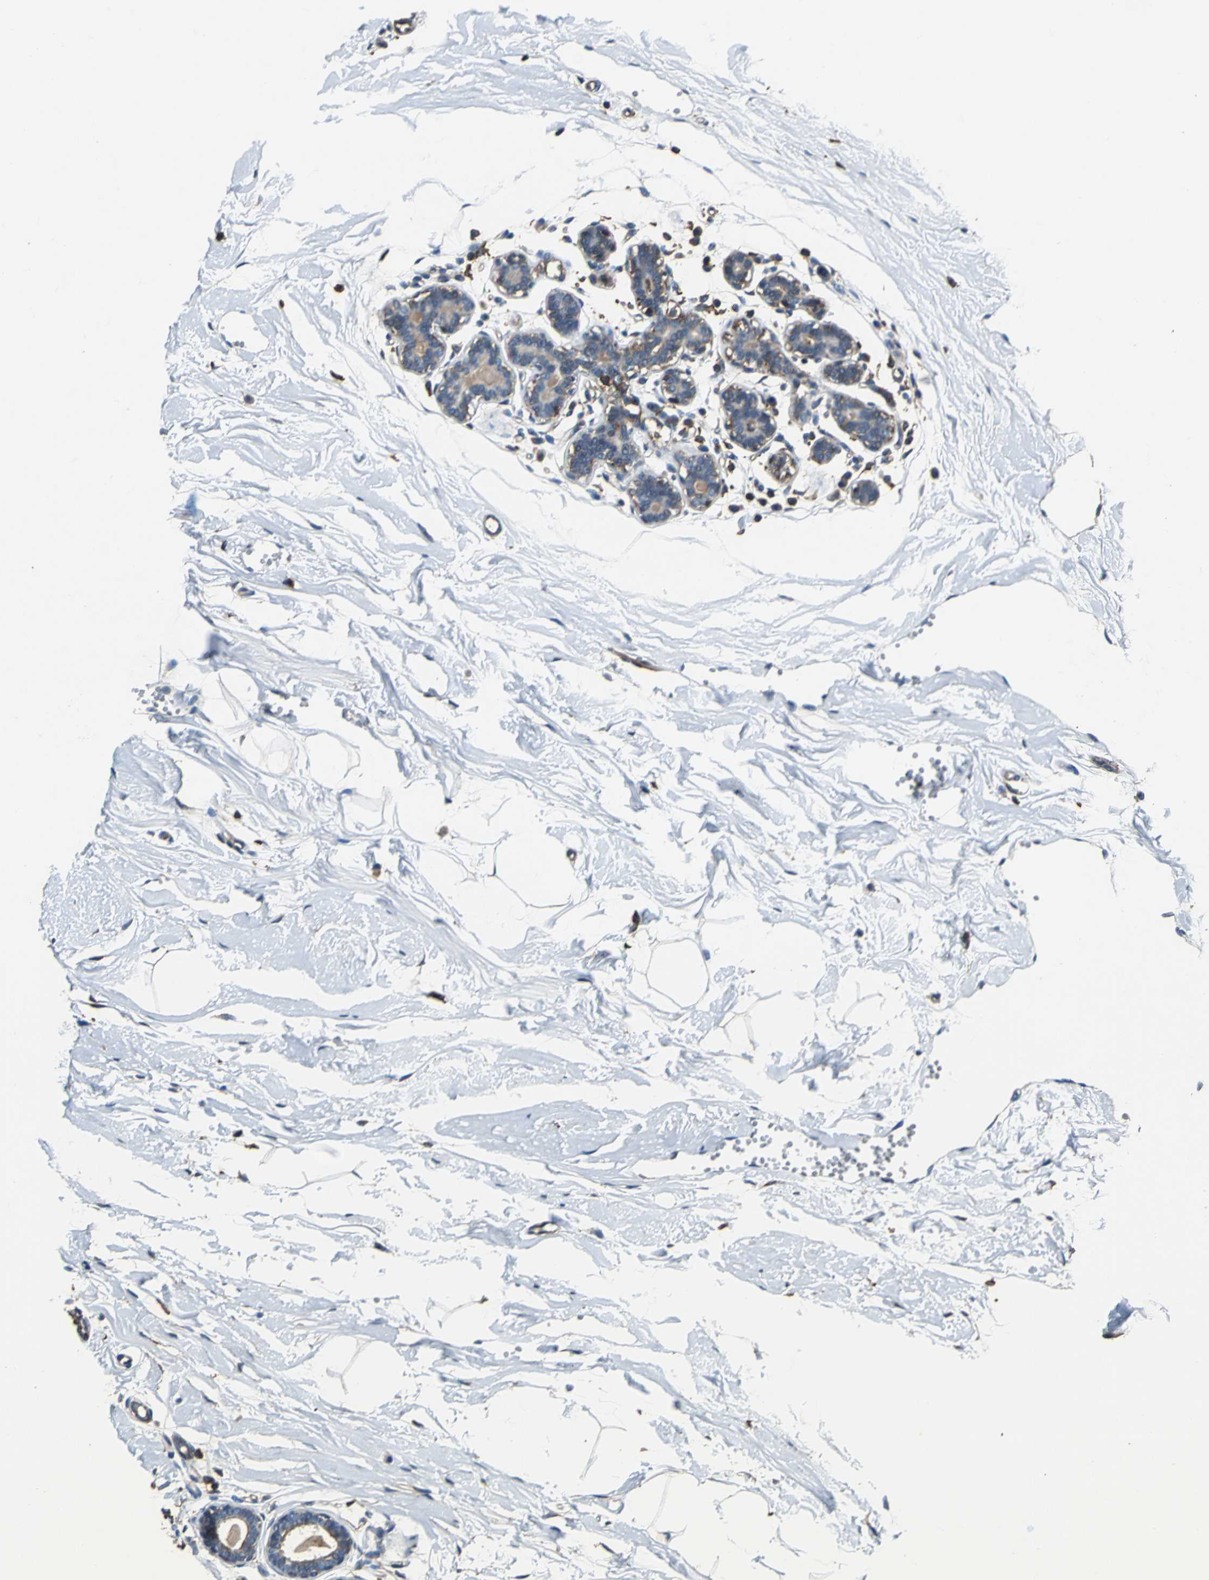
{"staining": {"intensity": "negative", "quantity": "none", "location": "none"}, "tissue": "breast", "cell_type": "Adipocytes", "image_type": "normal", "snomed": [{"axis": "morphology", "description": "Normal tissue, NOS"}, {"axis": "topography", "description": "Breast"}], "caption": "IHC image of normal breast: human breast stained with DAB exhibits no significant protein expression in adipocytes.", "gene": "PARVA", "patient": {"sex": "female", "age": 23}}